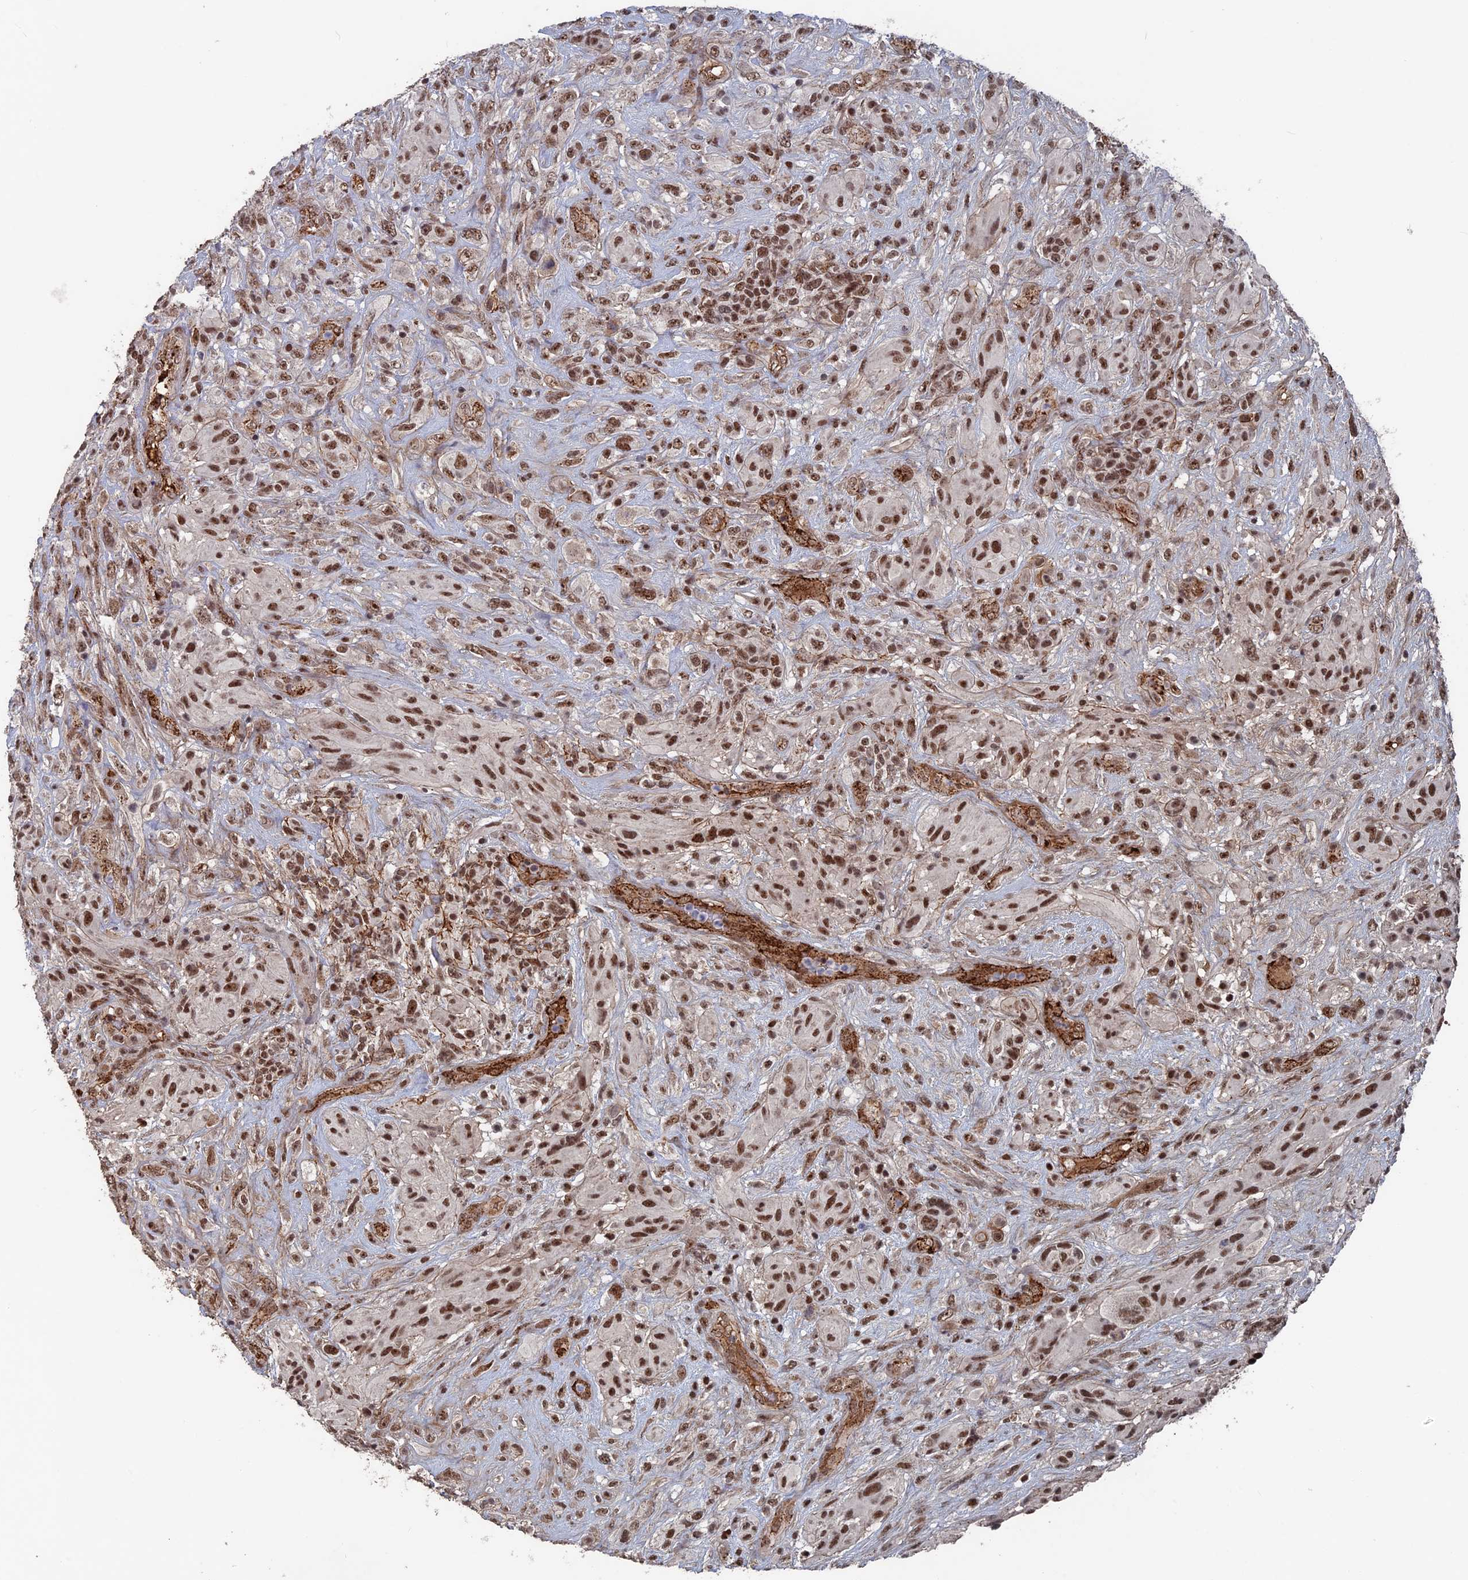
{"staining": {"intensity": "strong", "quantity": ">75%", "location": "nuclear"}, "tissue": "glioma", "cell_type": "Tumor cells", "image_type": "cancer", "snomed": [{"axis": "morphology", "description": "Glioma, malignant, High grade"}, {"axis": "topography", "description": "Brain"}], "caption": "IHC micrograph of neoplastic tissue: high-grade glioma (malignant) stained using immunohistochemistry (IHC) exhibits high levels of strong protein expression localized specifically in the nuclear of tumor cells, appearing as a nuclear brown color.", "gene": "SH3D21", "patient": {"sex": "male", "age": 61}}